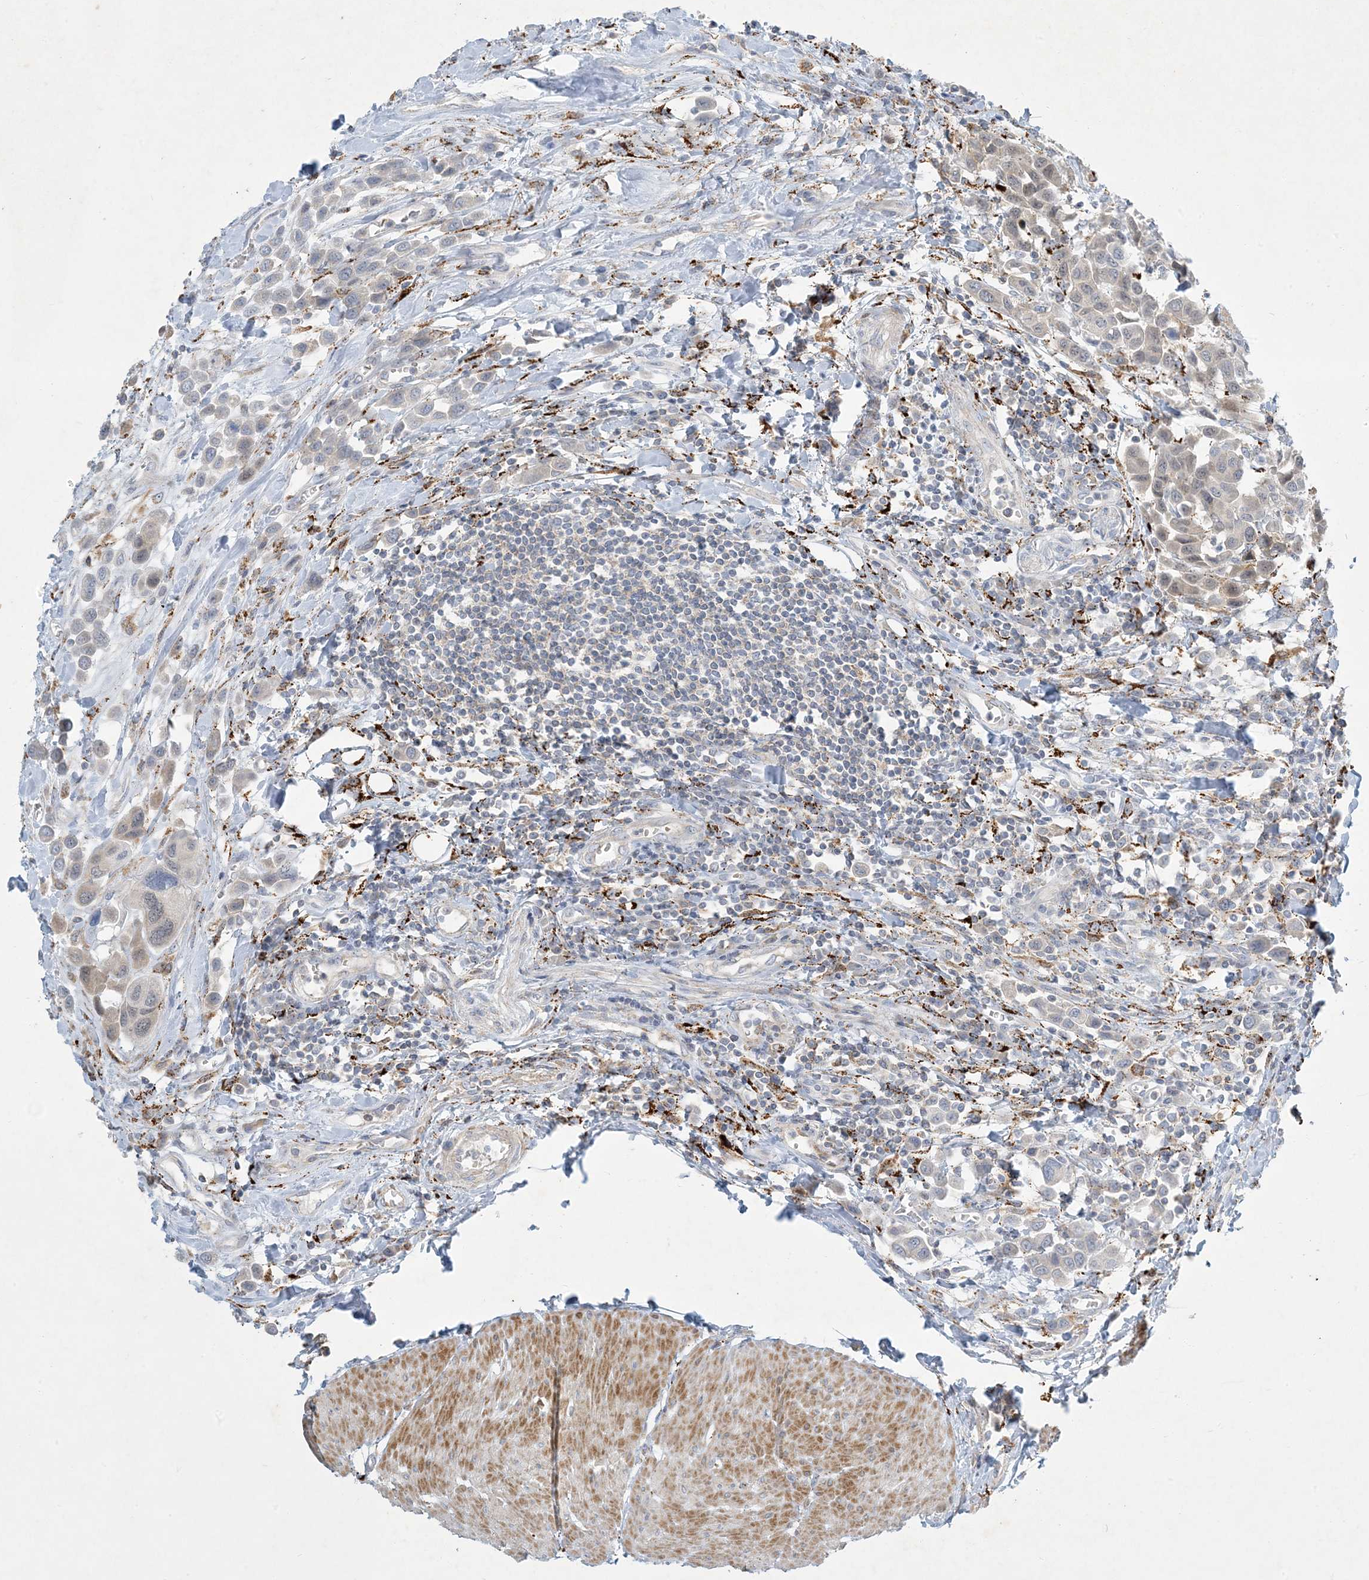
{"staining": {"intensity": "weak", "quantity": "25%-75%", "location": "cytoplasmic/membranous,nuclear"}, "tissue": "urothelial cancer", "cell_type": "Tumor cells", "image_type": "cancer", "snomed": [{"axis": "morphology", "description": "Urothelial carcinoma, High grade"}, {"axis": "topography", "description": "Urinary bladder"}], "caption": "Human urothelial carcinoma (high-grade) stained with a brown dye demonstrates weak cytoplasmic/membranous and nuclear positive positivity in approximately 25%-75% of tumor cells.", "gene": "LTN1", "patient": {"sex": "male", "age": 50}}